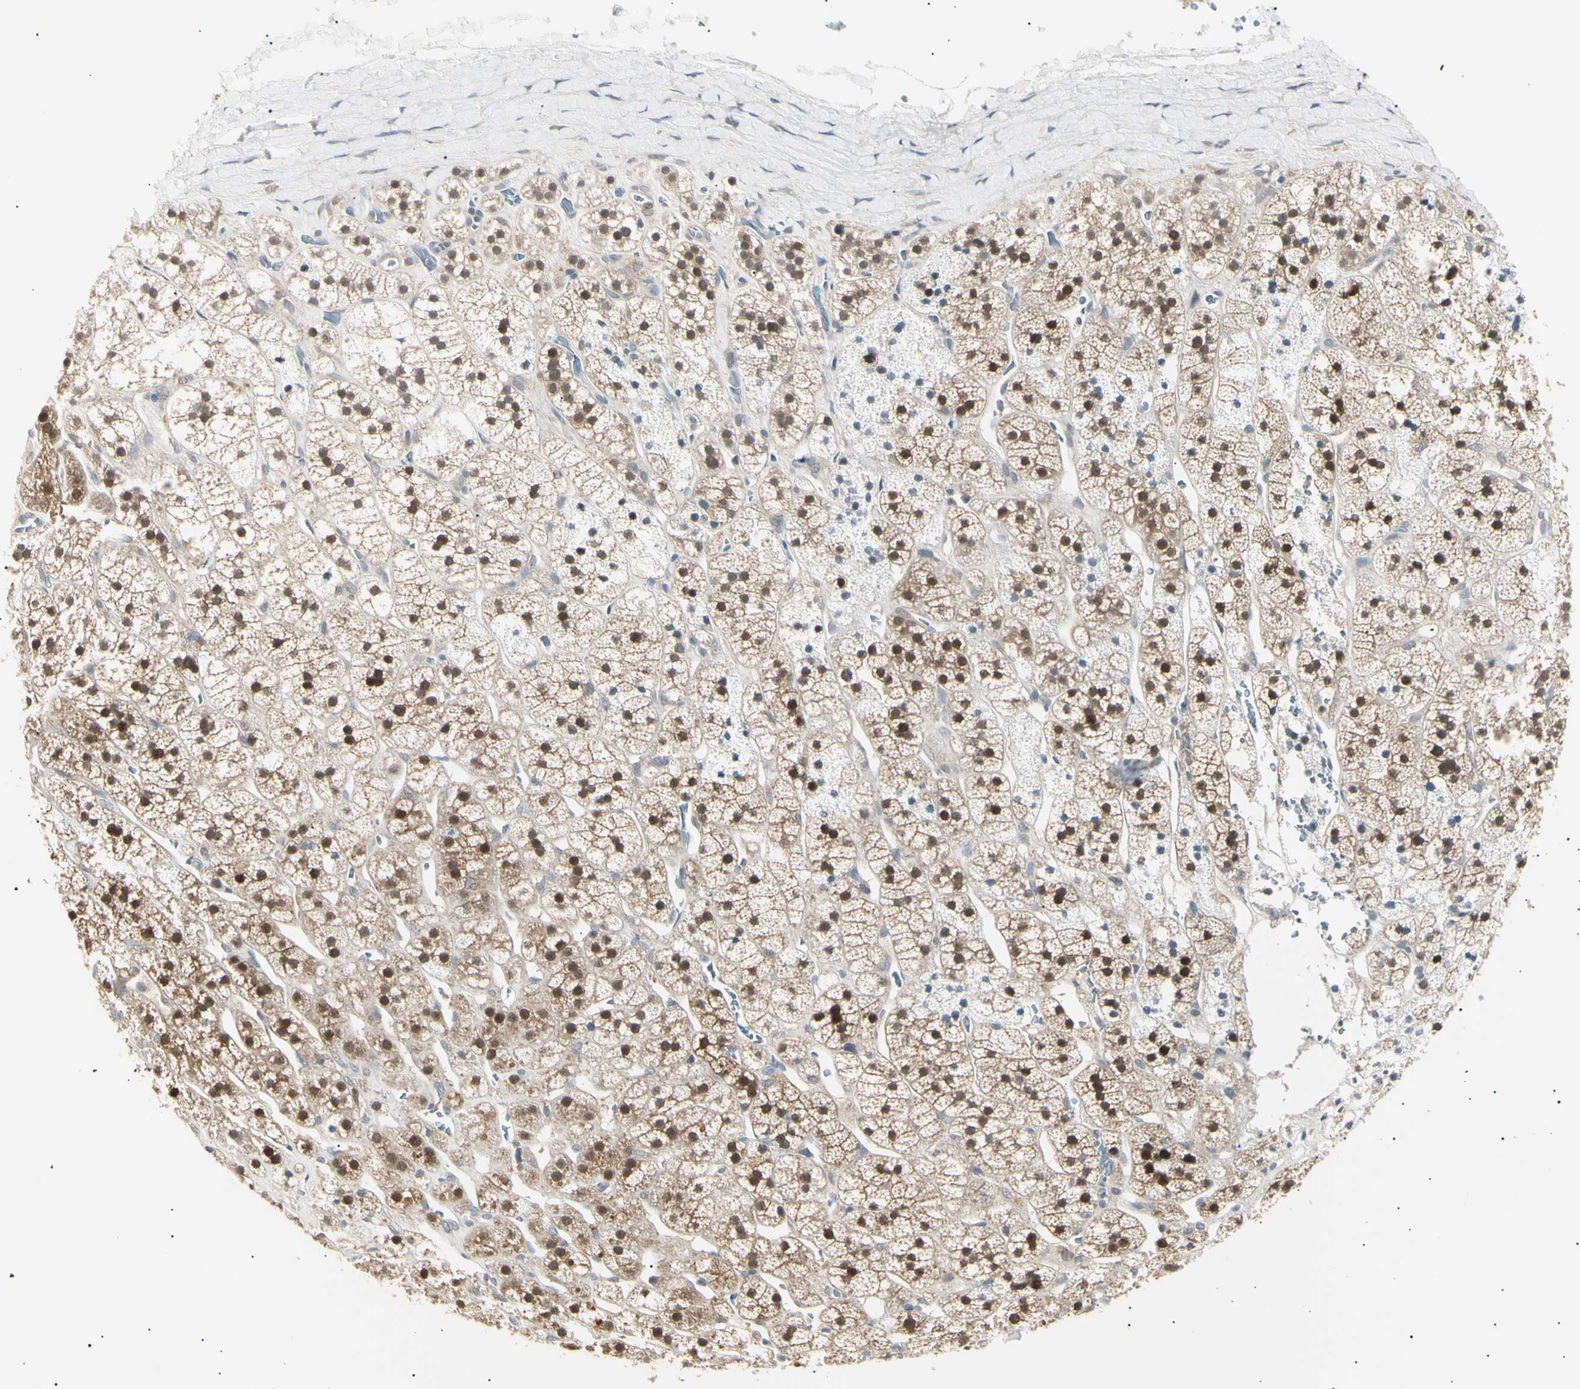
{"staining": {"intensity": "strong", "quantity": ">75%", "location": "cytoplasmic/membranous,nuclear"}, "tissue": "adrenal gland", "cell_type": "Glandular cells", "image_type": "normal", "snomed": [{"axis": "morphology", "description": "Normal tissue, NOS"}, {"axis": "topography", "description": "Adrenal gland"}], "caption": "Immunohistochemistry staining of unremarkable adrenal gland, which demonstrates high levels of strong cytoplasmic/membranous,nuclear staining in about >75% of glandular cells indicating strong cytoplasmic/membranous,nuclear protein staining. The staining was performed using DAB (brown) for protein detection and nuclei were counterstained in hematoxylin (blue).", "gene": "LHPP", "patient": {"sex": "male", "age": 56}}